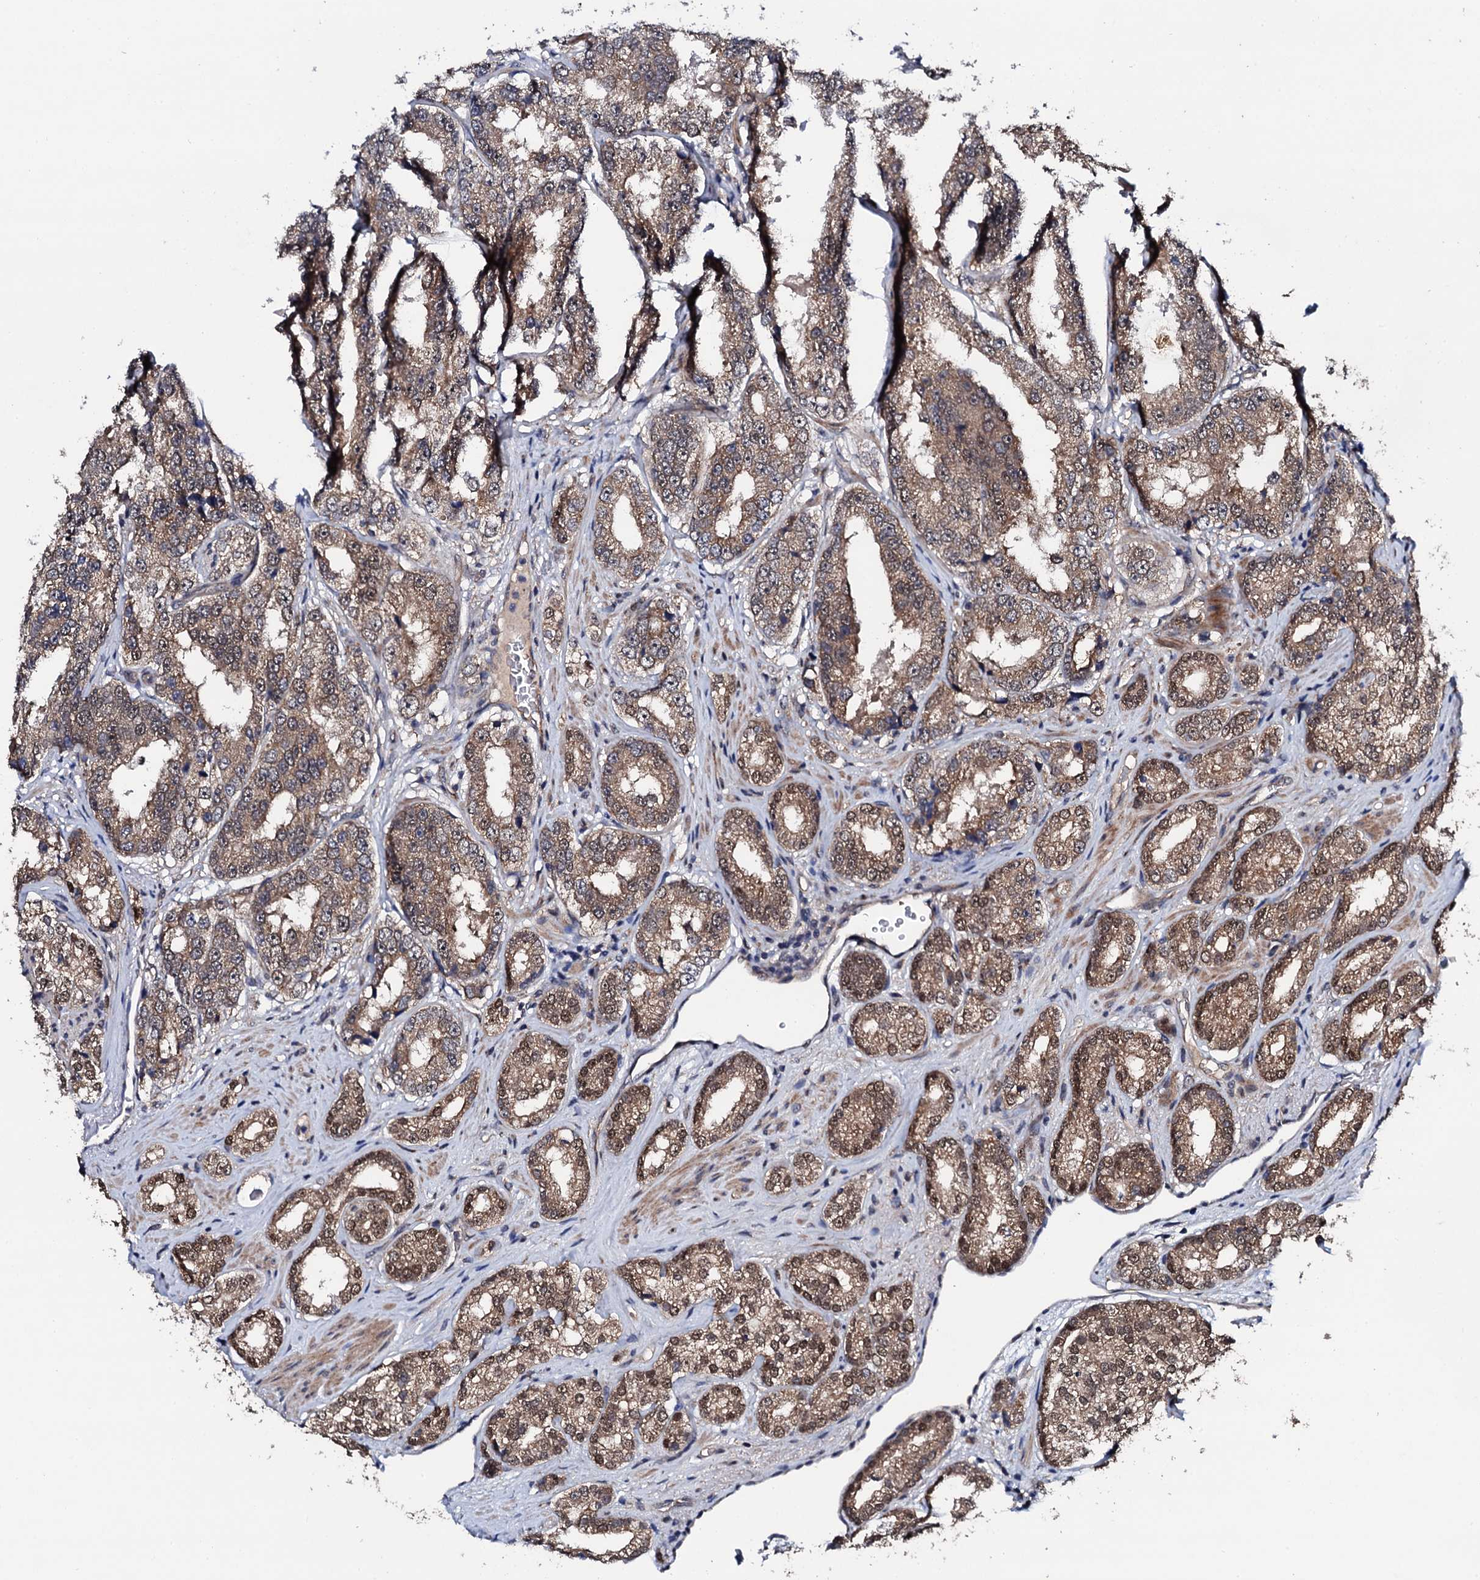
{"staining": {"intensity": "moderate", "quantity": ">75%", "location": "cytoplasmic/membranous,nuclear"}, "tissue": "prostate cancer", "cell_type": "Tumor cells", "image_type": "cancer", "snomed": [{"axis": "morphology", "description": "Normal tissue, NOS"}, {"axis": "morphology", "description": "Adenocarcinoma, High grade"}, {"axis": "topography", "description": "Prostate"}], "caption": "Immunohistochemistry (IHC) micrograph of neoplastic tissue: prostate cancer (adenocarcinoma (high-grade)) stained using immunohistochemistry (IHC) reveals medium levels of moderate protein expression localized specifically in the cytoplasmic/membranous and nuclear of tumor cells, appearing as a cytoplasmic/membranous and nuclear brown color.", "gene": "IP6K1", "patient": {"sex": "male", "age": 83}}